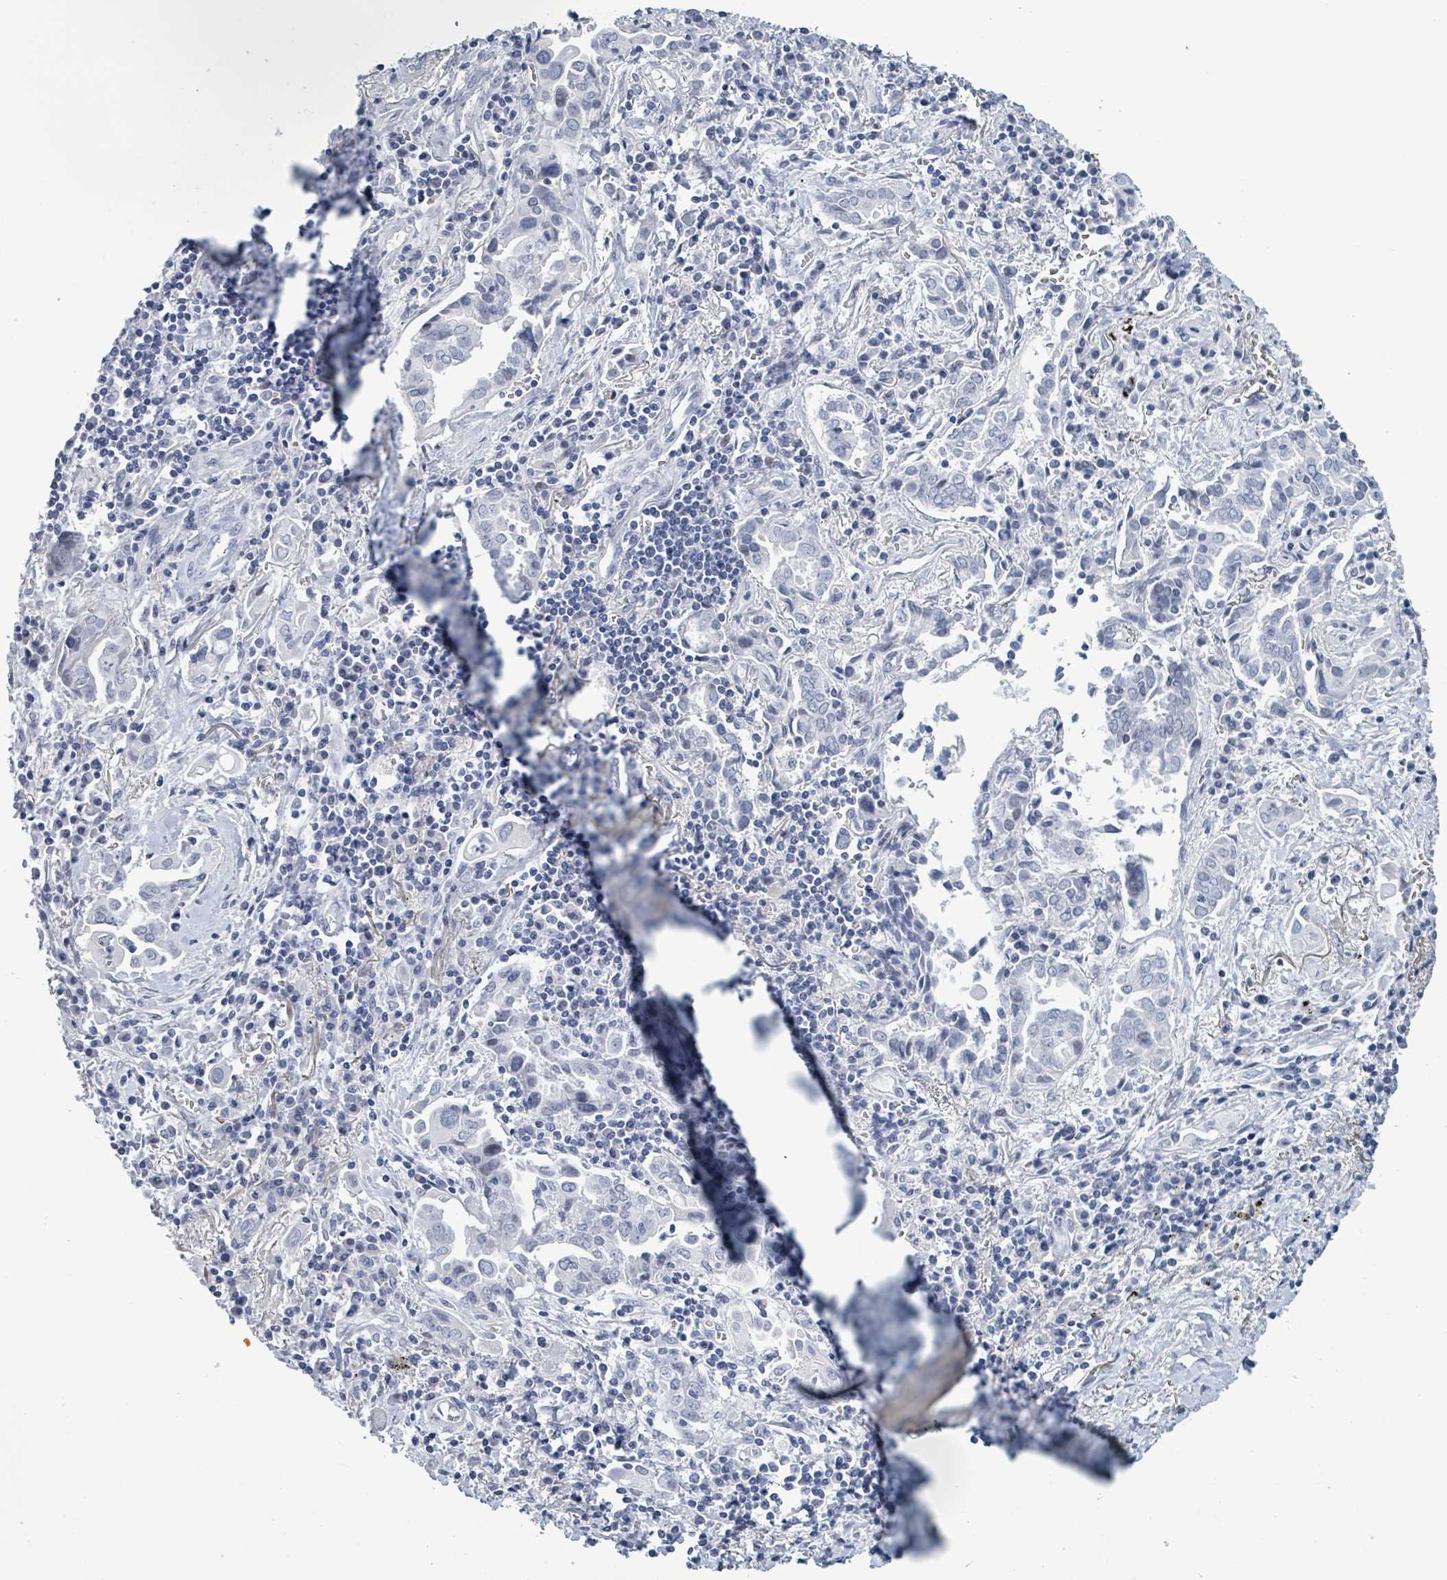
{"staining": {"intensity": "negative", "quantity": "none", "location": "none"}, "tissue": "lung cancer", "cell_type": "Tumor cells", "image_type": "cancer", "snomed": [{"axis": "morphology", "description": "Adenocarcinoma, NOS"}, {"axis": "topography", "description": "Lung"}], "caption": "Tumor cells are negative for protein expression in human lung cancer.", "gene": "ZNF771", "patient": {"sex": "male", "age": 76}}